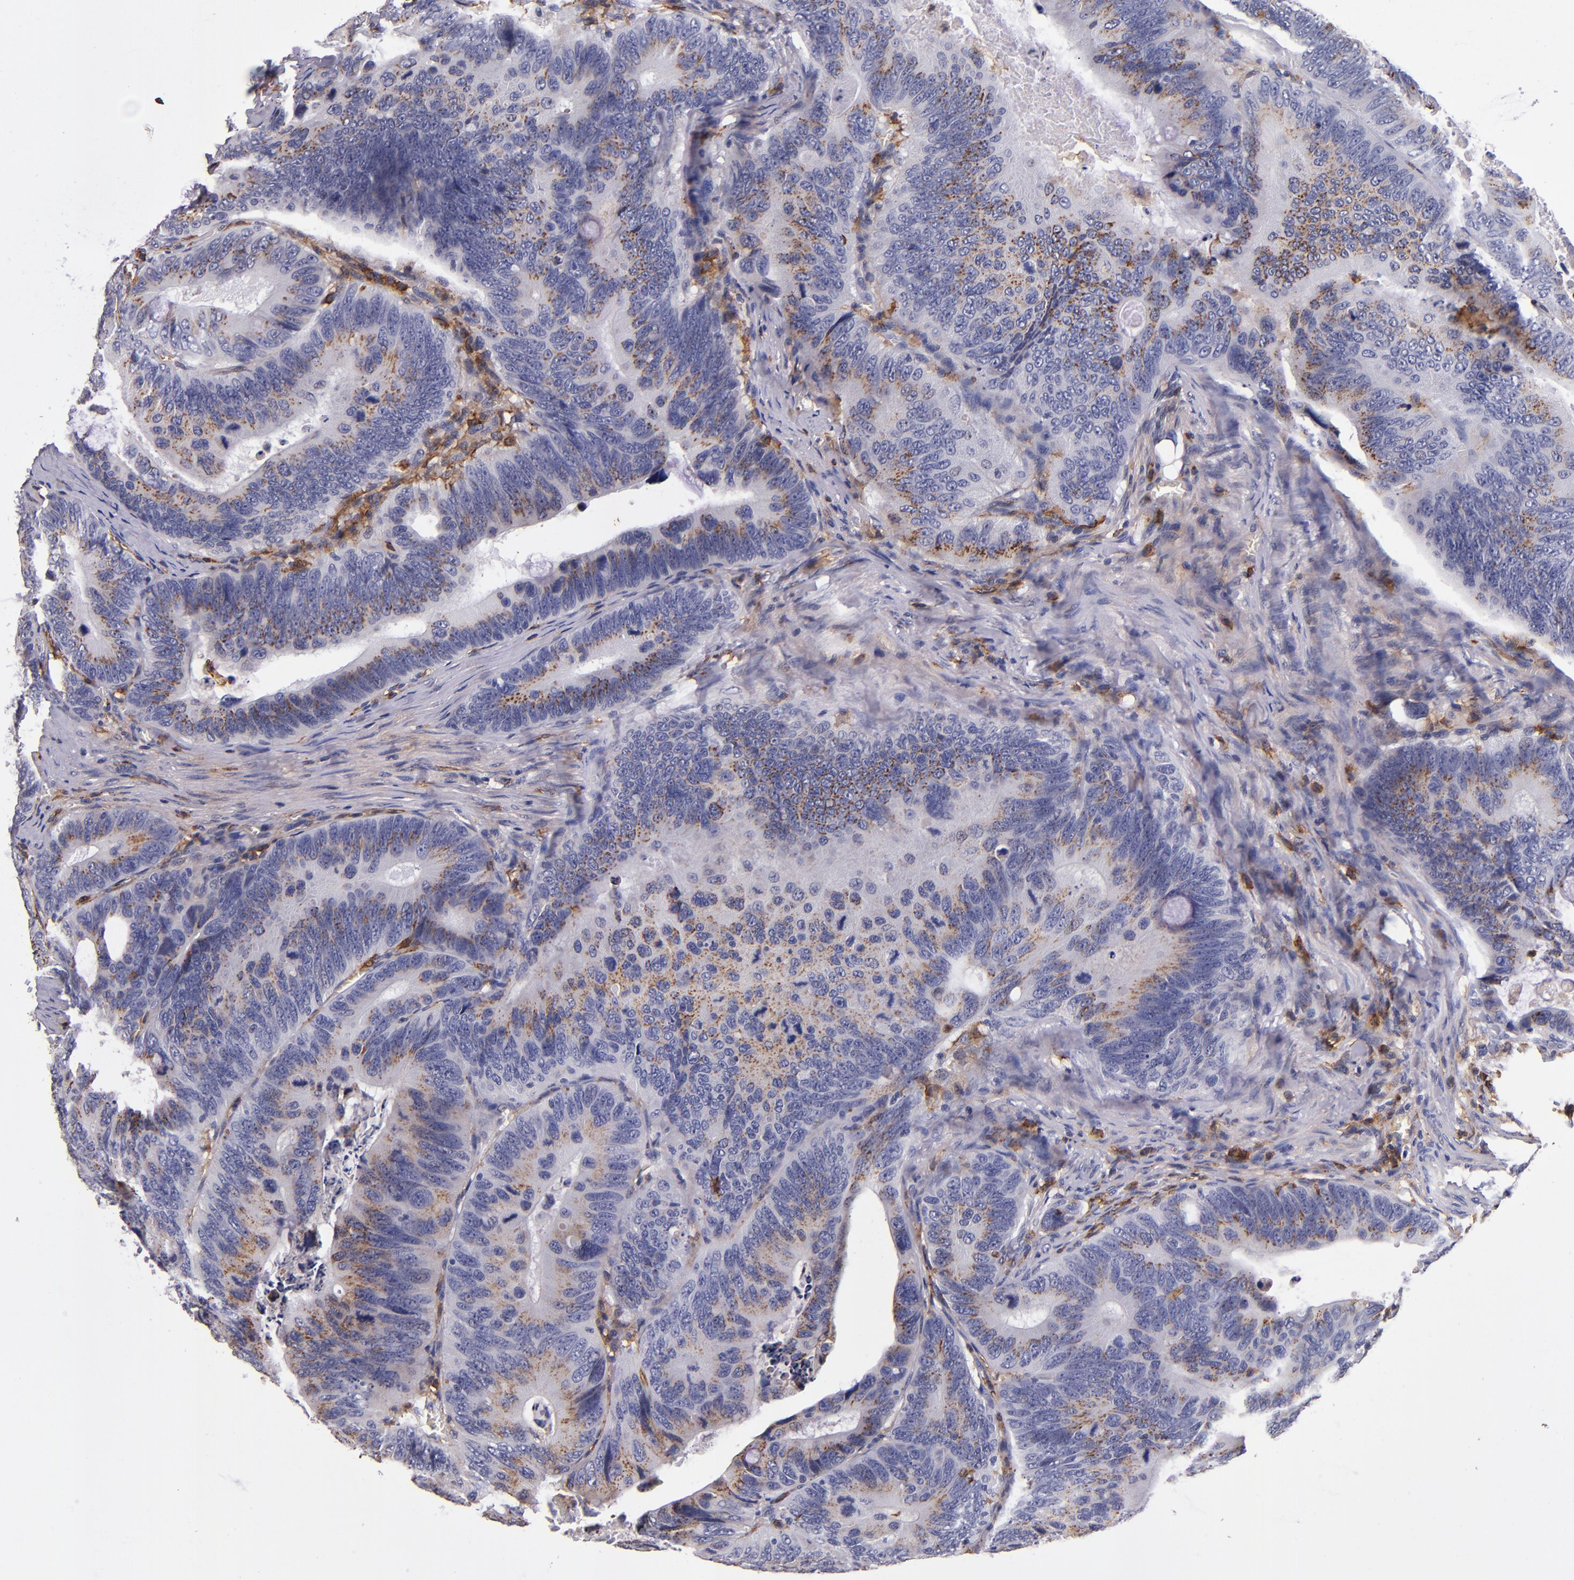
{"staining": {"intensity": "strong", "quantity": "25%-75%", "location": "cytoplasmic/membranous"}, "tissue": "colorectal cancer", "cell_type": "Tumor cells", "image_type": "cancer", "snomed": [{"axis": "morphology", "description": "Adenocarcinoma, NOS"}, {"axis": "topography", "description": "Colon"}], "caption": "IHC histopathology image of neoplastic tissue: adenocarcinoma (colorectal) stained using immunohistochemistry displays high levels of strong protein expression localized specifically in the cytoplasmic/membranous of tumor cells, appearing as a cytoplasmic/membranous brown color.", "gene": "SIRPA", "patient": {"sex": "female", "age": 55}}